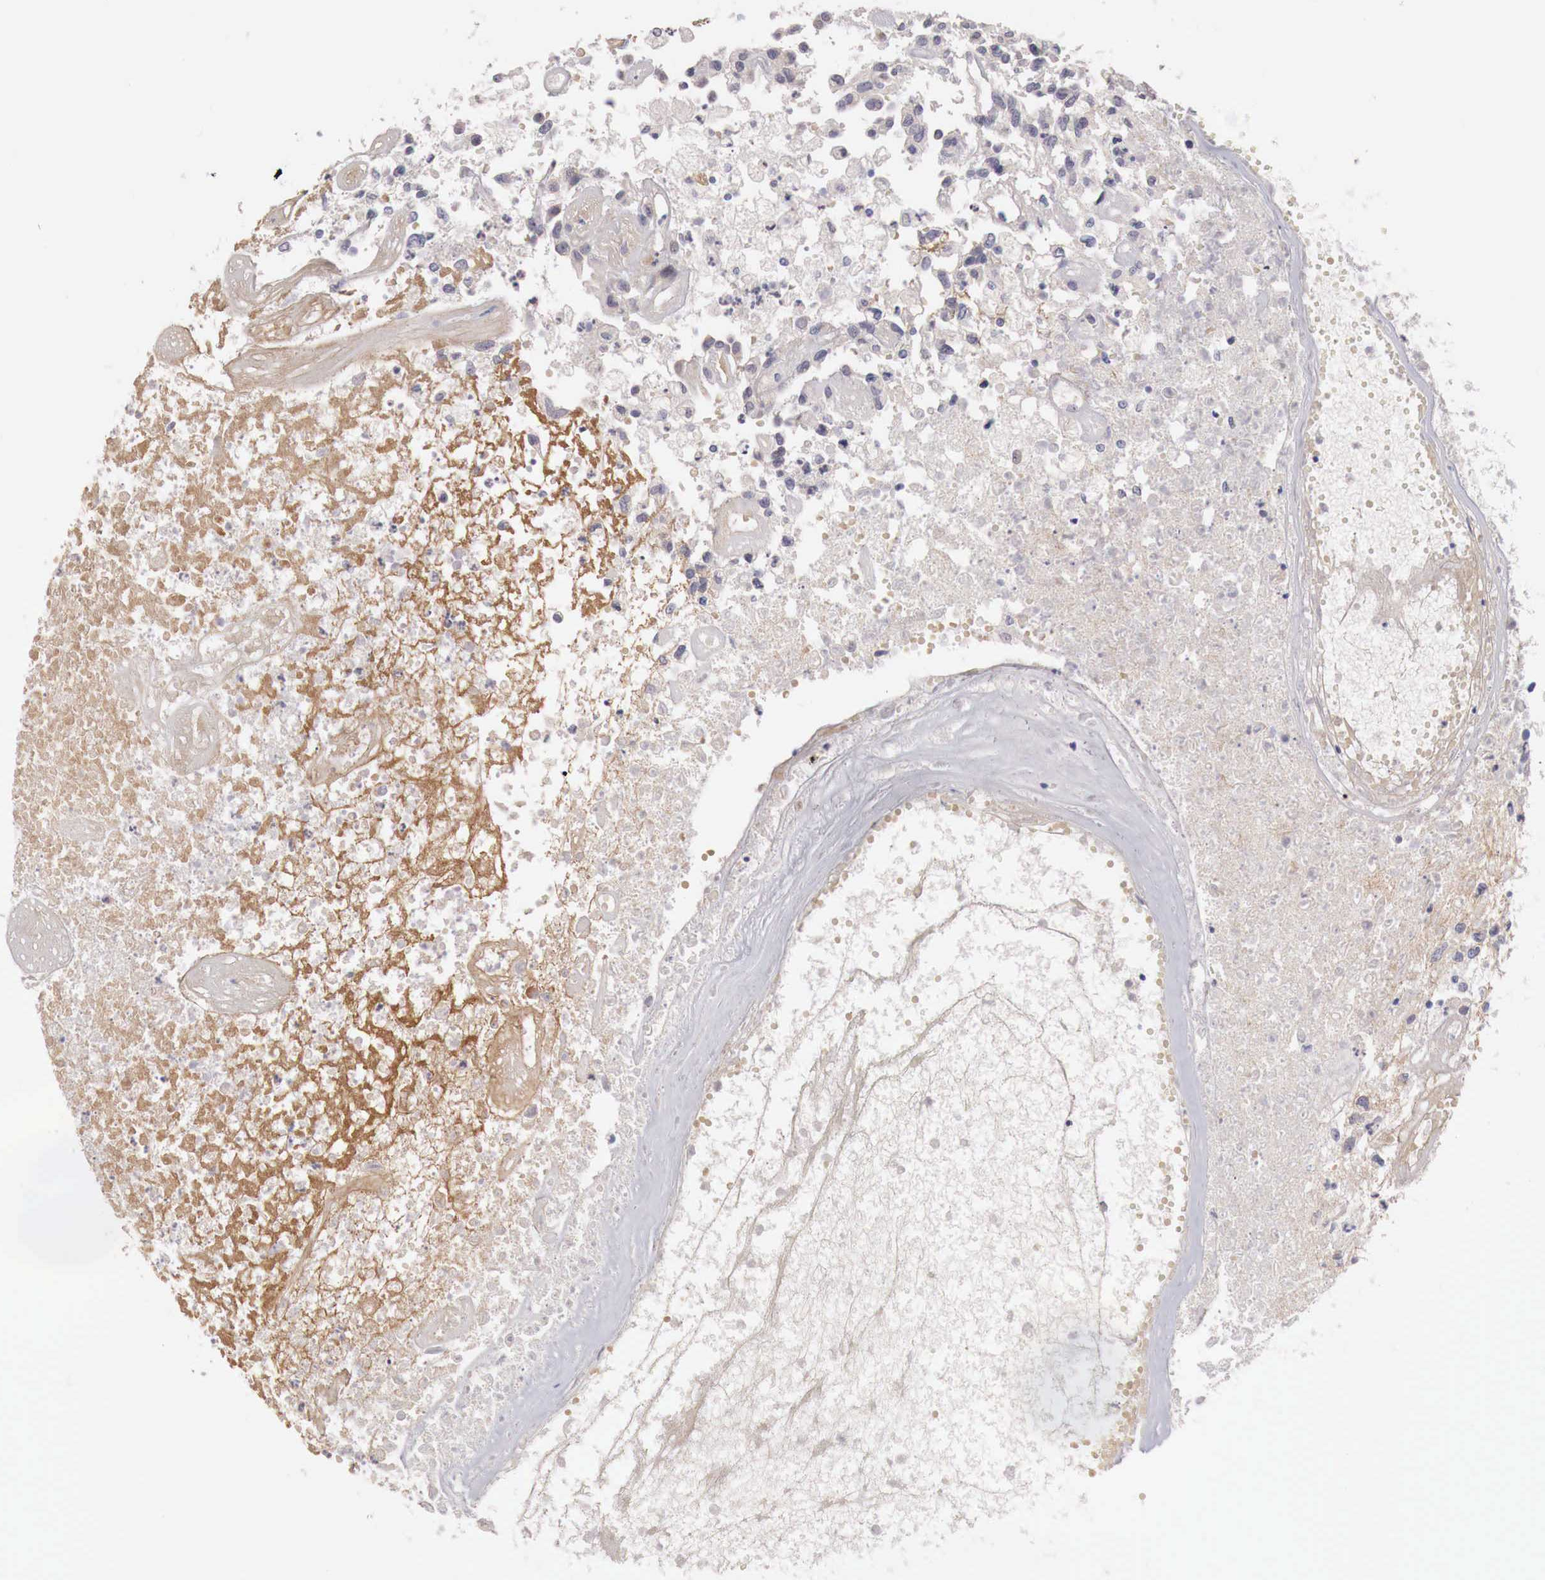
{"staining": {"intensity": "negative", "quantity": "none", "location": "none"}, "tissue": "glioma", "cell_type": "Tumor cells", "image_type": "cancer", "snomed": [{"axis": "morphology", "description": "Glioma, malignant, High grade"}, {"axis": "topography", "description": "Brain"}], "caption": "This is an immunohistochemistry photomicrograph of human glioma. There is no positivity in tumor cells.", "gene": "GATA1", "patient": {"sex": "male", "age": 77}}